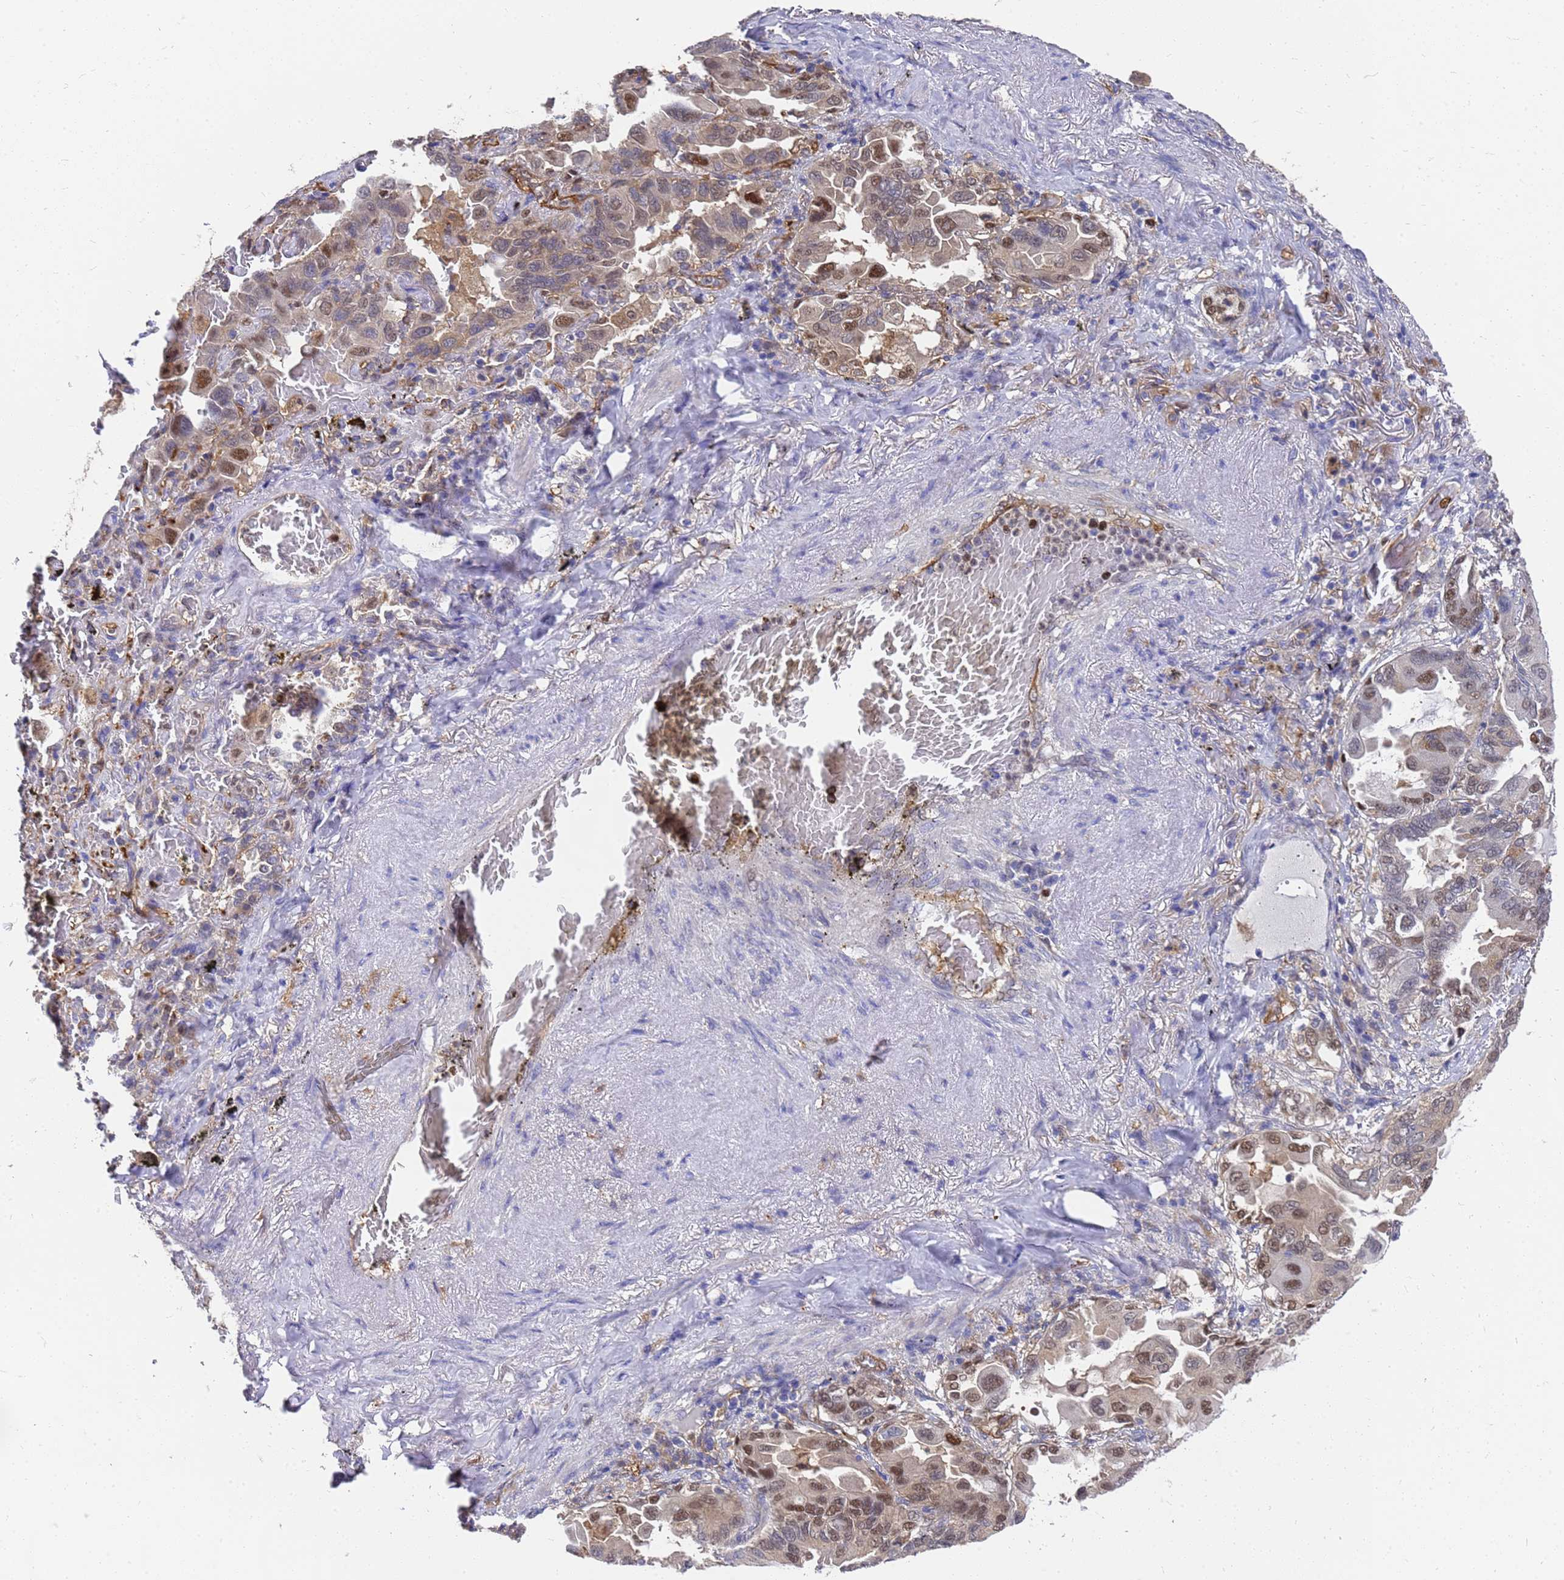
{"staining": {"intensity": "moderate", "quantity": "25%-75%", "location": "nuclear"}, "tissue": "lung cancer", "cell_type": "Tumor cells", "image_type": "cancer", "snomed": [{"axis": "morphology", "description": "Adenocarcinoma, NOS"}, {"axis": "topography", "description": "Lung"}], "caption": "High-magnification brightfield microscopy of lung cancer (adenocarcinoma) stained with DAB (3,3'-diaminobenzidine) (brown) and counterstained with hematoxylin (blue). tumor cells exhibit moderate nuclear expression is appreciated in about25%-75% of cells.", "gene": "SLC35E2B", "patient": {"sex": "male", "age": 64}}